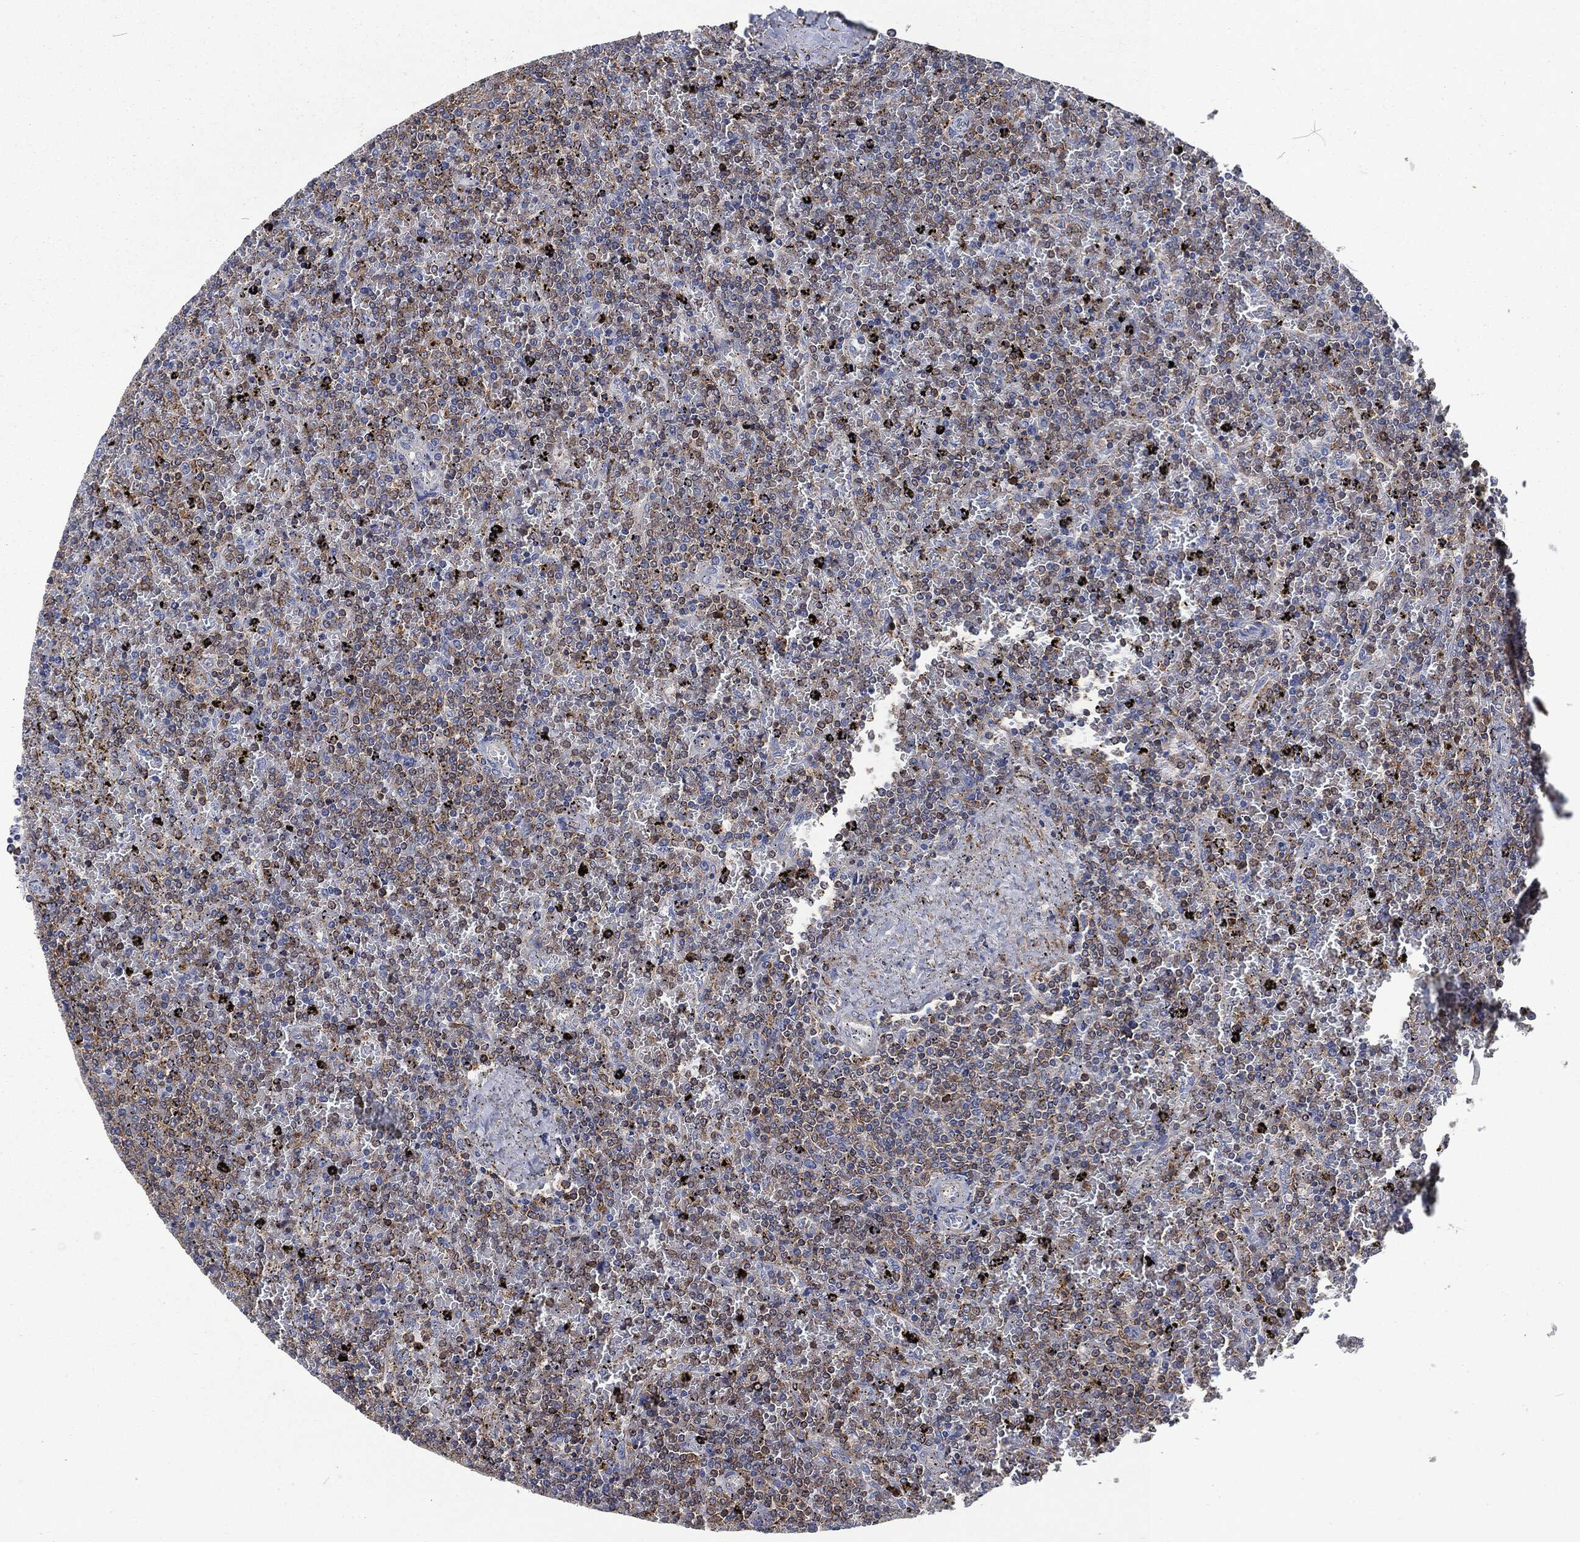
{"staining": {"intensity": "negative", "quantity": "none", "location": "none"}, "tissue": "lymphoma", "cell_type": "Tumor cells", "image_type": "cancer", "snomed": [{"axis": "morphology", "description": "Malignant lymphoma, non-Hodgkin's type, Low grade"}, {"axis": "topography", "description": "Spleen"}], "caption": "Tumor cells are negative for brown protein staining in low-grade malignant lymphoma, non-Hodgkin's type.", "gene": "LGALS9", "patient": {"sex": "female", "age": 77}}